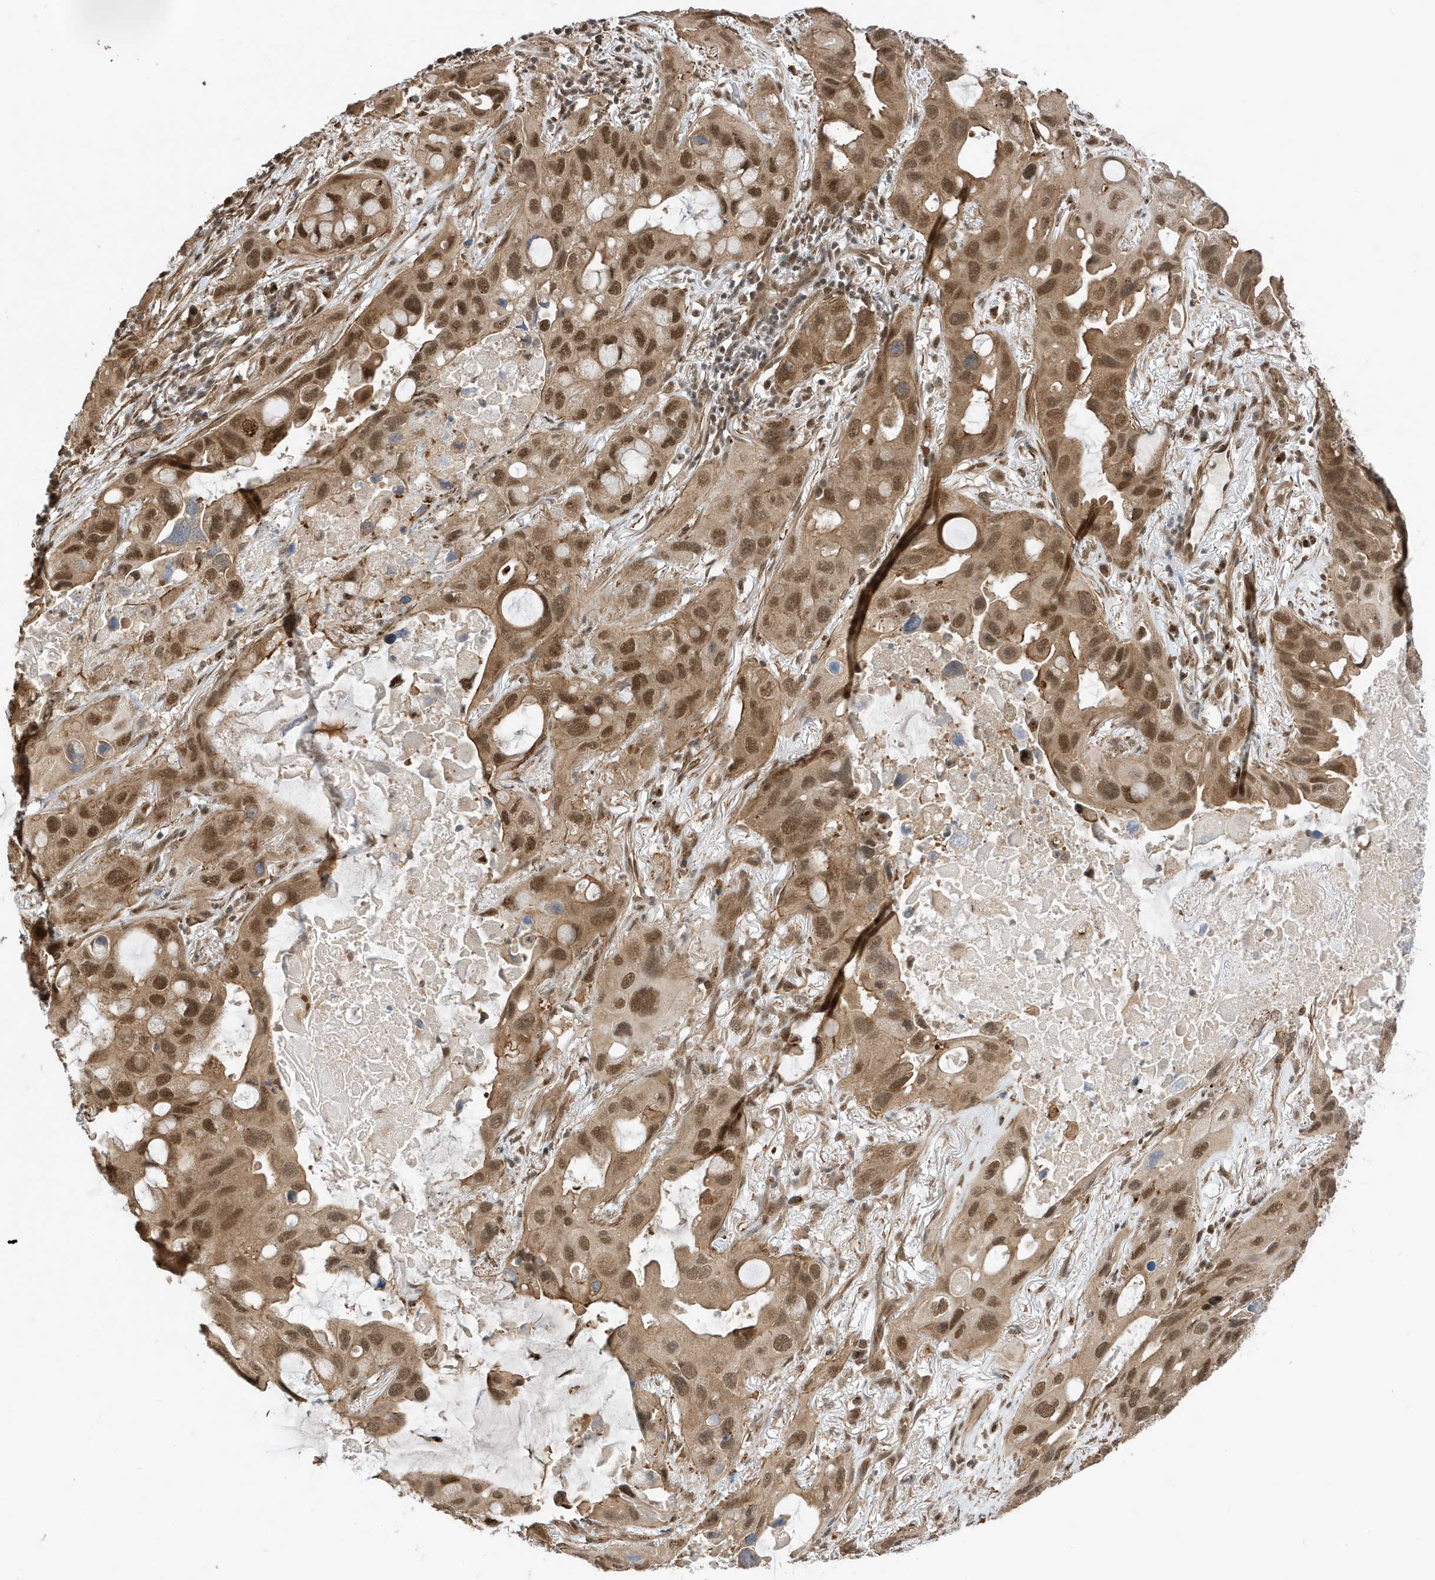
{"staining": {"intensity": "moderate", "quantity": ">75%", "location": "cytoplasmic/membranous,nuclear"}, "tissue": "lung cancer", "cell_type": "Tumor cells", "image_type": "cancer", "snomed": [{"axis": "morphology", "description": "Squamous cell carcinoma, NOS"}, {"axis": "topography", "description": "Lung"}], "caption": "Lung cancer (squamous cell carcinoma) stained for a protein (brown) exhibits moderate cytoplasmic/membranous and nuclear positive expression in about >75% of tumor cells.", "gene": "MAST3", "patient": {"sex": "female", "age": 73}}